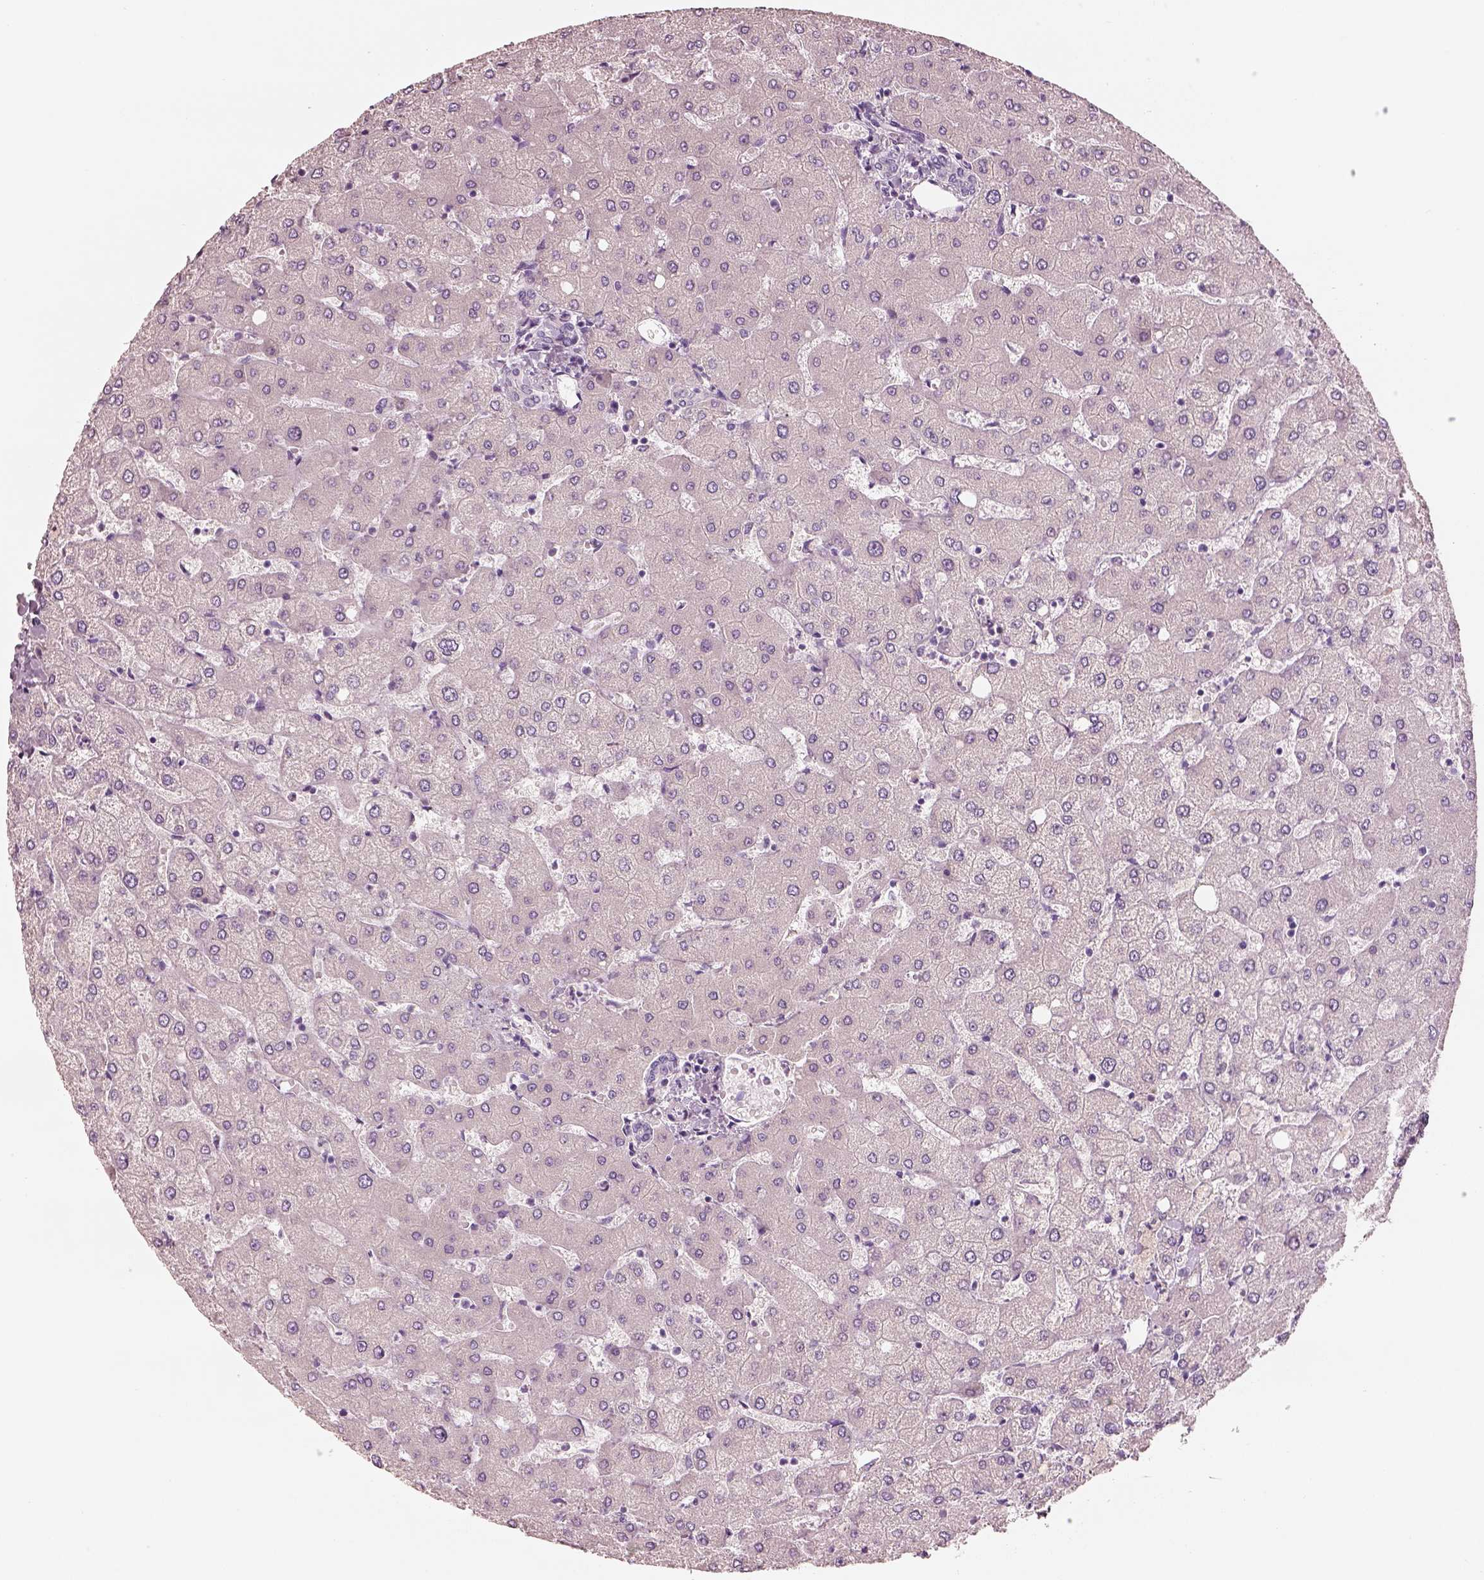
{"staining": {"intensity": "negative", "quantity": "none", "location": "none"}, "tissue": "liver", "cell_type": "Cholangiocytes", "image_type": "normal", "snomed": [{"axis": "morphology", "description": "Normal tissue, NOS"}, {"axis": "topography", "description": "Liver"}], "caption": "Cholangiocytes show no significant protein staining in normal liver. The staining was performed using DAB (3,3'-diaminobenzidine) to visualize the protein expression in brown, while the nuclei were stained in blue with hematoxylin (Magnification: 20x).", "gene": "PNOC", "patient": {"sex": "female", "age": 54}}